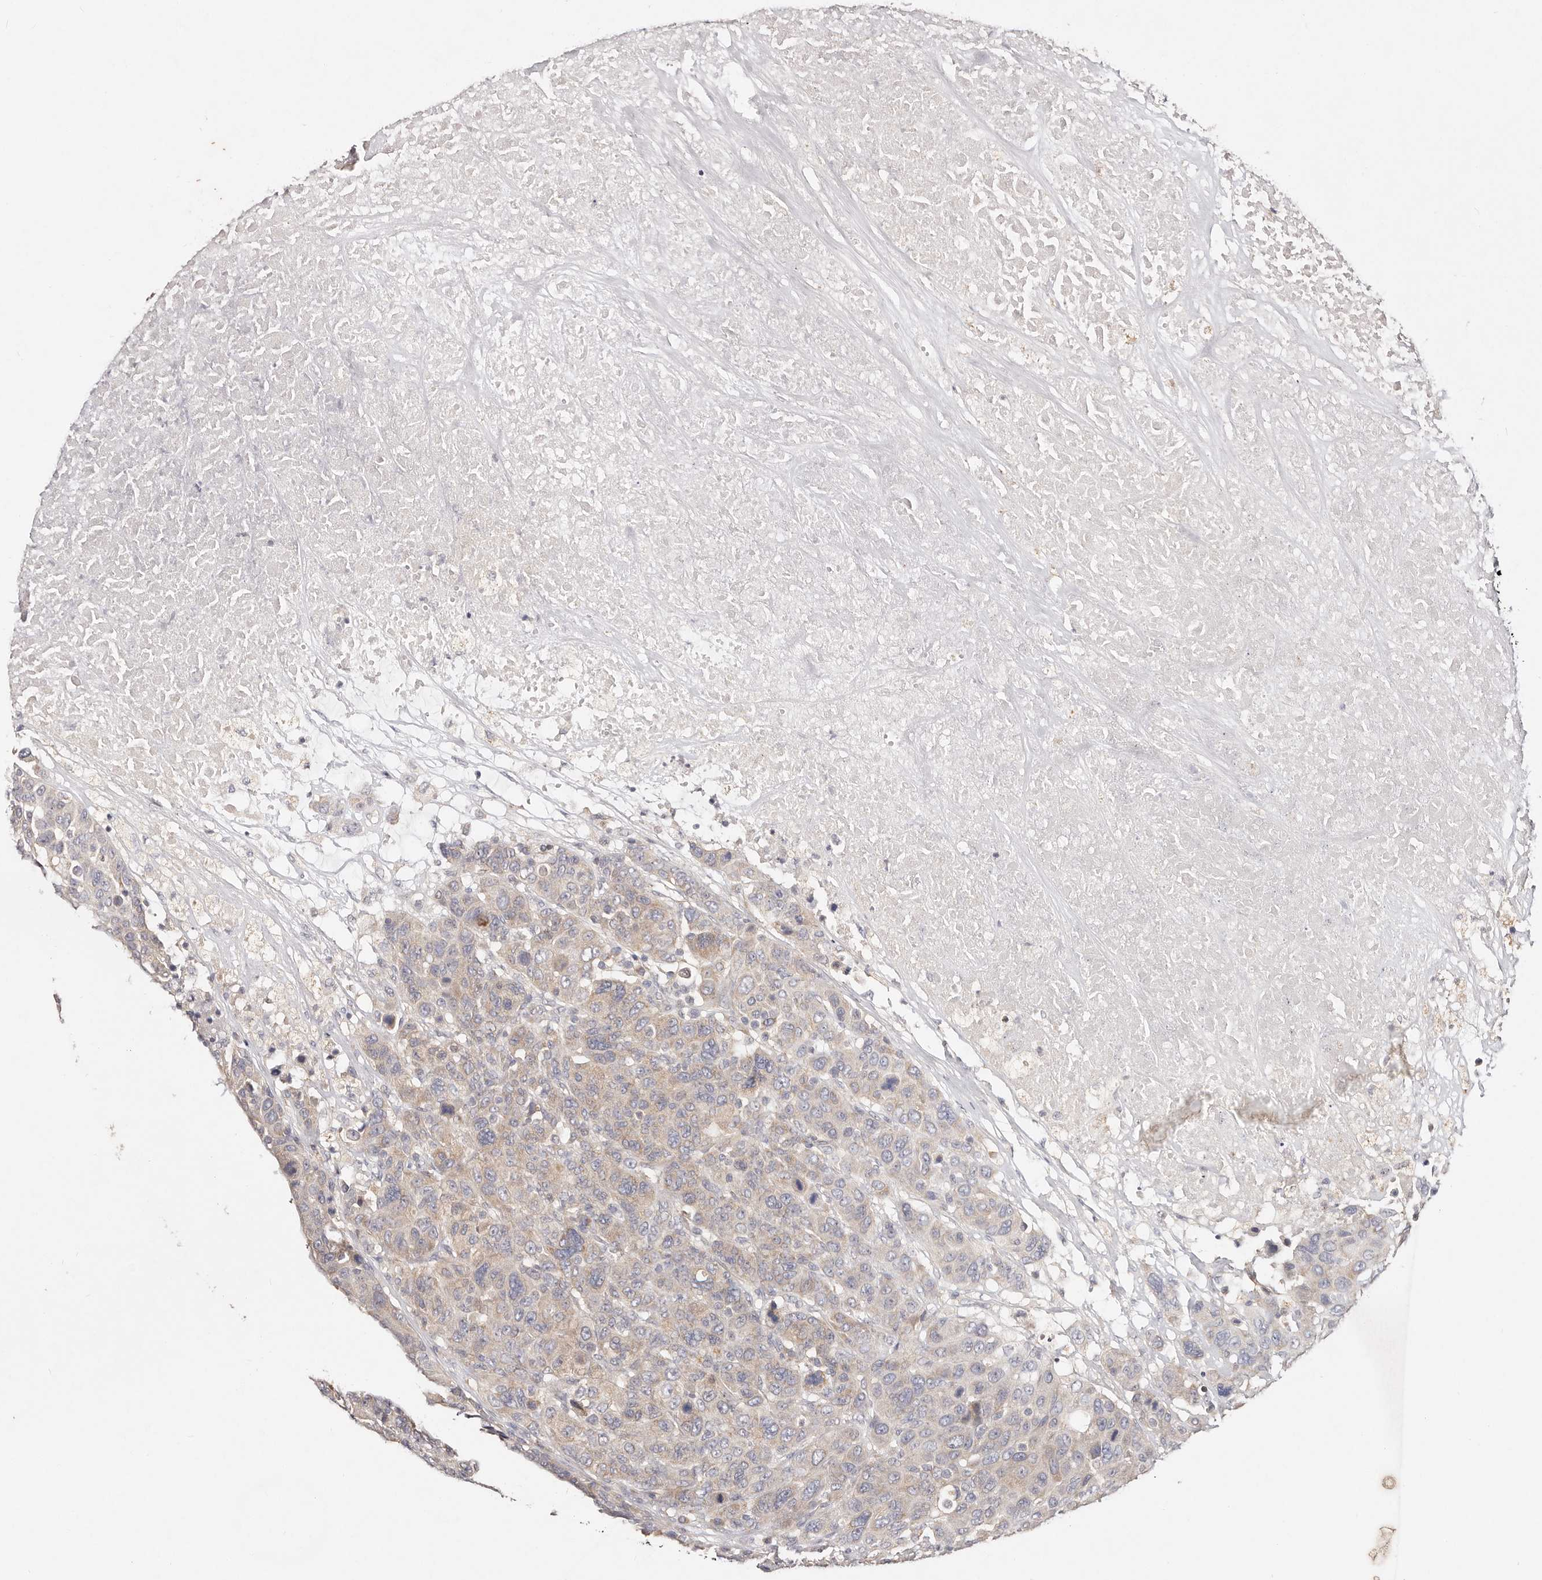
{"staining": {"intensity": "weak", "quantity": "25%-75%", "location": "cytoplasmic/membranous"}, "tissue": "breast cancer", "cell_type": "Tumor cells", "image_type": "cancer", "snomed": [{"axis": "morphology", "description": "Duct carcinoma"}, {"axis": "topography", "description": "Breast"}], "caption": "Weak cytoplasmic/membranous positivity for a protein is appreciated in approximately 25%-75% of tumor cells of breast cancer (invasive ductal carcinoma) using IHC.", "gene": "VIPAS39", "patient": {"sex": "female", "age": 37}}